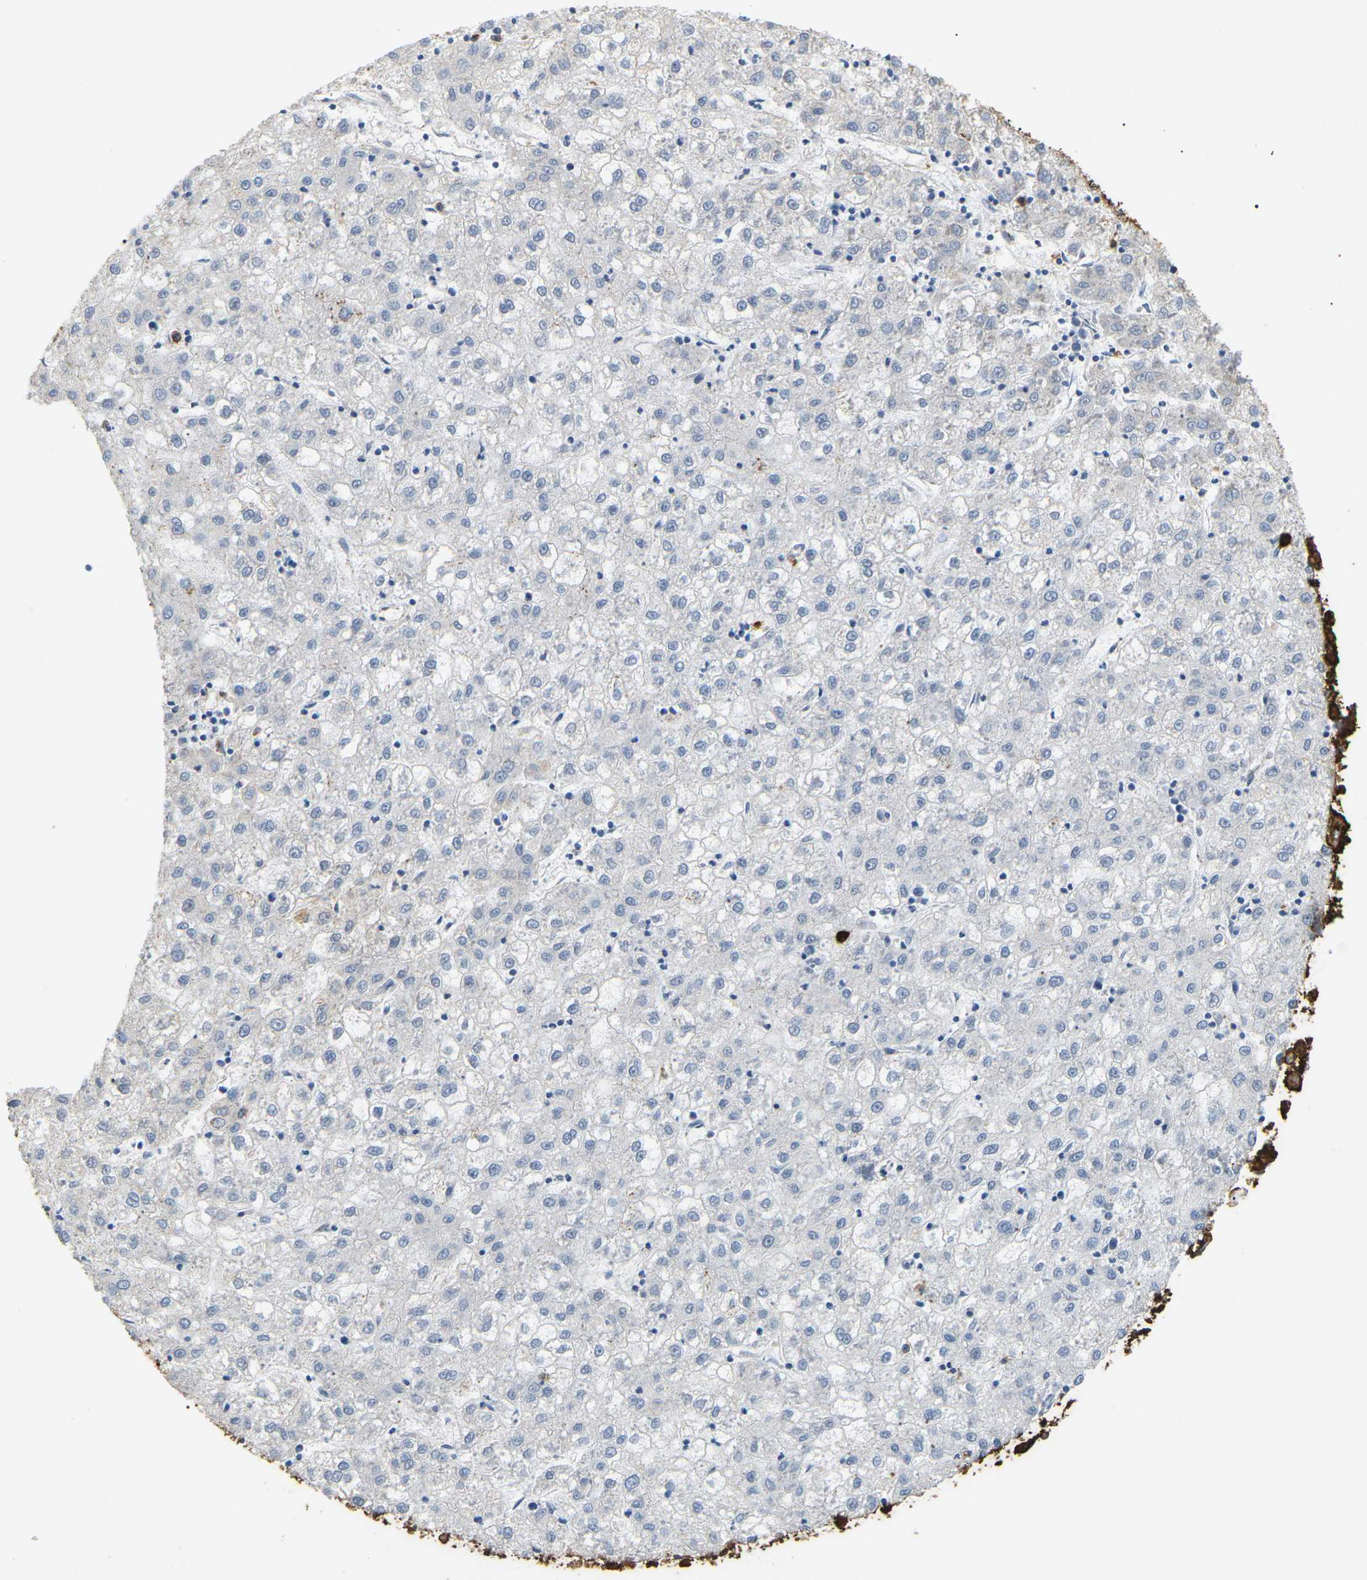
{"staining": {"intensity": "negative", "quantity": "none", "location": "none"}, "tissue": "liver cancer", "cell_type": "Tumor cells", "image_type": "cancer", "snomed": [{"axis": "morphology", "description": "Carcinoma, Hepatocellular, NOS"}, {"axis": "topography", "description": "Liver"}], "caption": "Immunohistochemical staining of human liver cancer (hepatocellular carcinoma) exhibits no significant staining in tumor cells.", "gene": "ADM", "patient": {"sex": "male", "age": 72}}